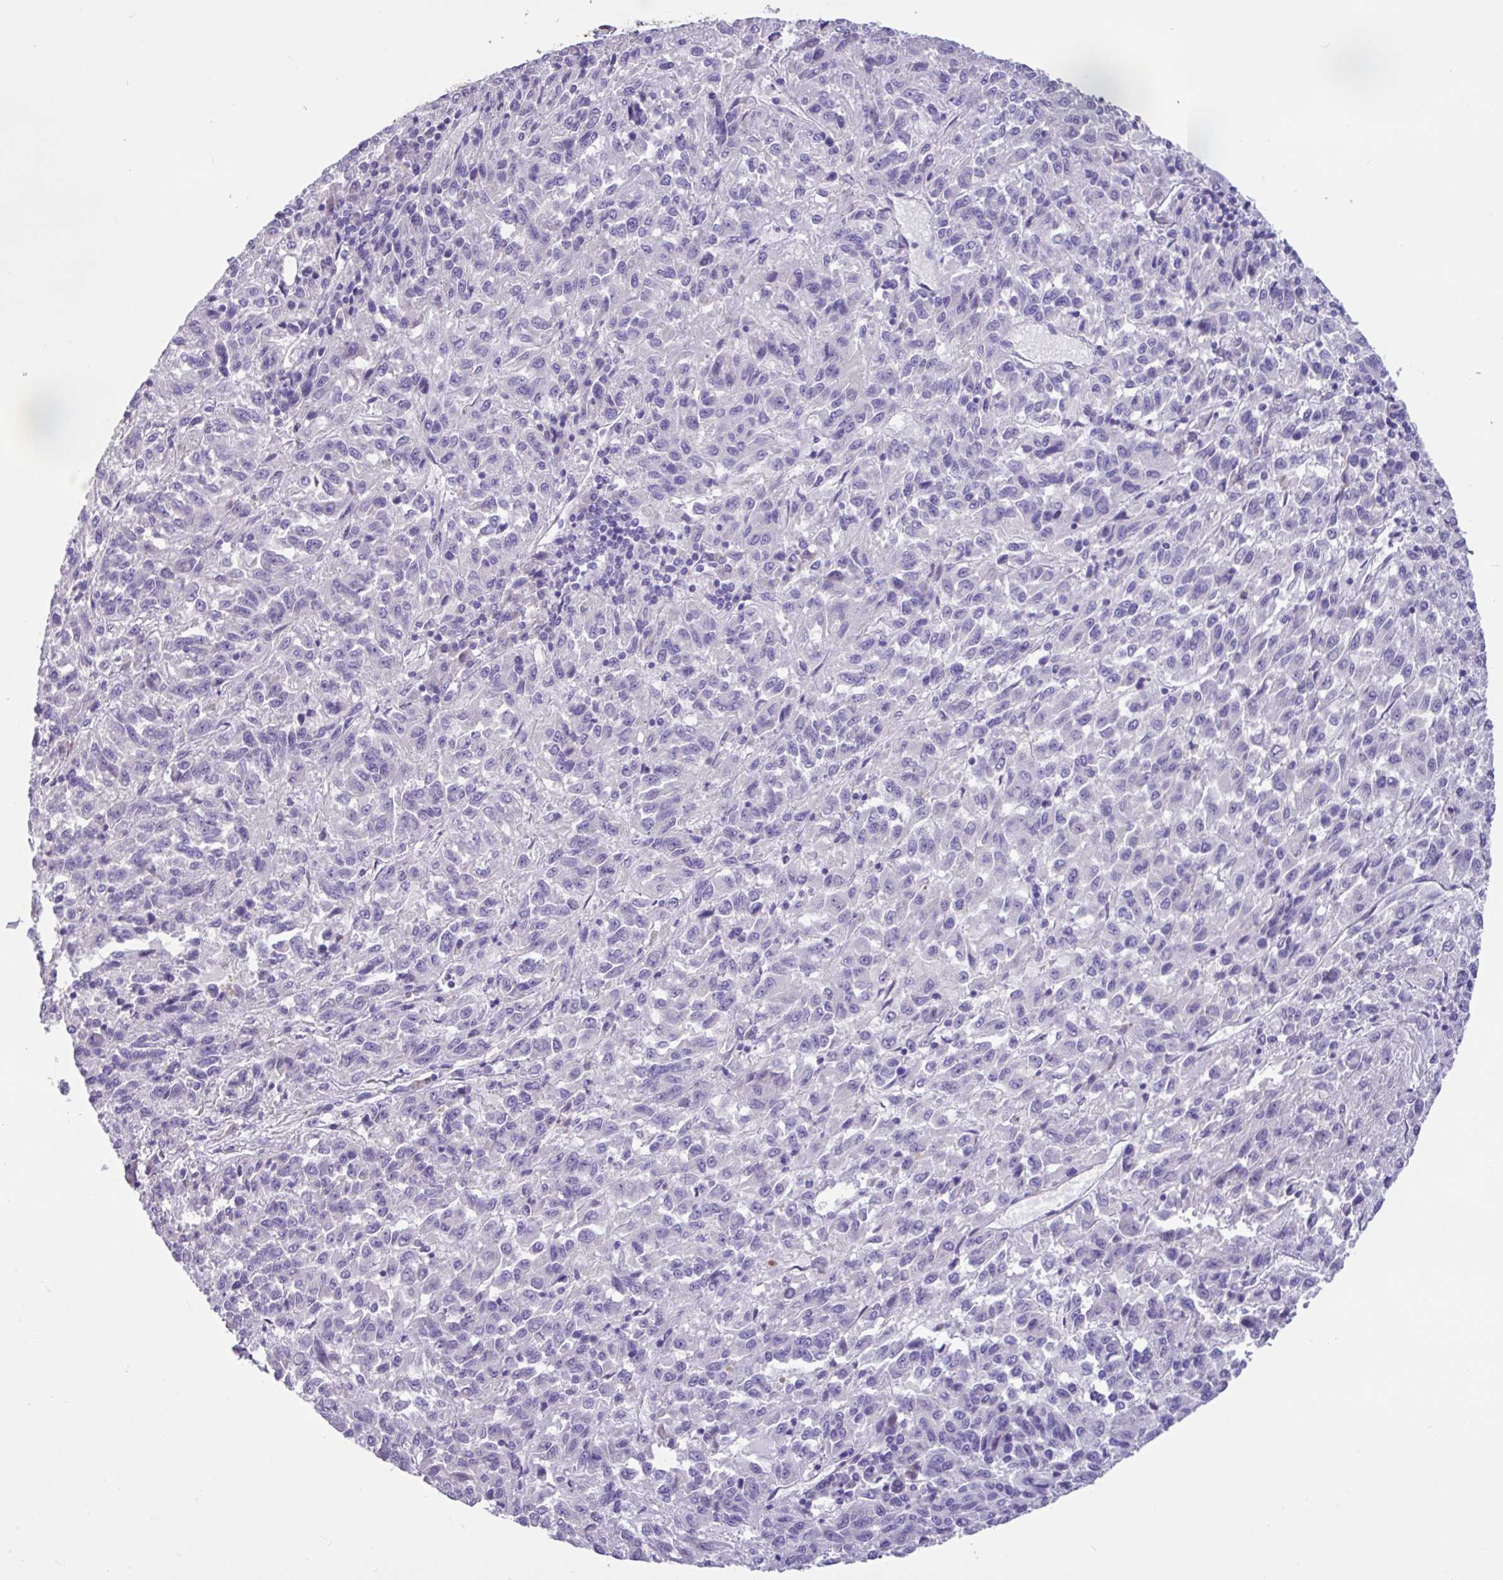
{"staining": {"intensity": "negative", "quantity": "none", "location": "none"}, "tissue": "melanoma", "cell_type": "Tumor cells", "image_type": "cancer", "snomed": [{"axis": "morphology", "description": "Malignant melanoma, Metastatic site"}, {"axis": "topography", "description": "Lung"}], "caption": "High magnification brightfield microscopy of melanoma stained with DAB (brown) and counterstained with hematoxylin (blue): tumor cells show no significant expression. Brightfield microscopy of IHC stained with DAB (3,3'-diaminobenzidine) (brown) and hematoxylin (blue), captured at high magnification.", "gene": "EPCAM", "patient": {"sex": "male", "age": 64}}